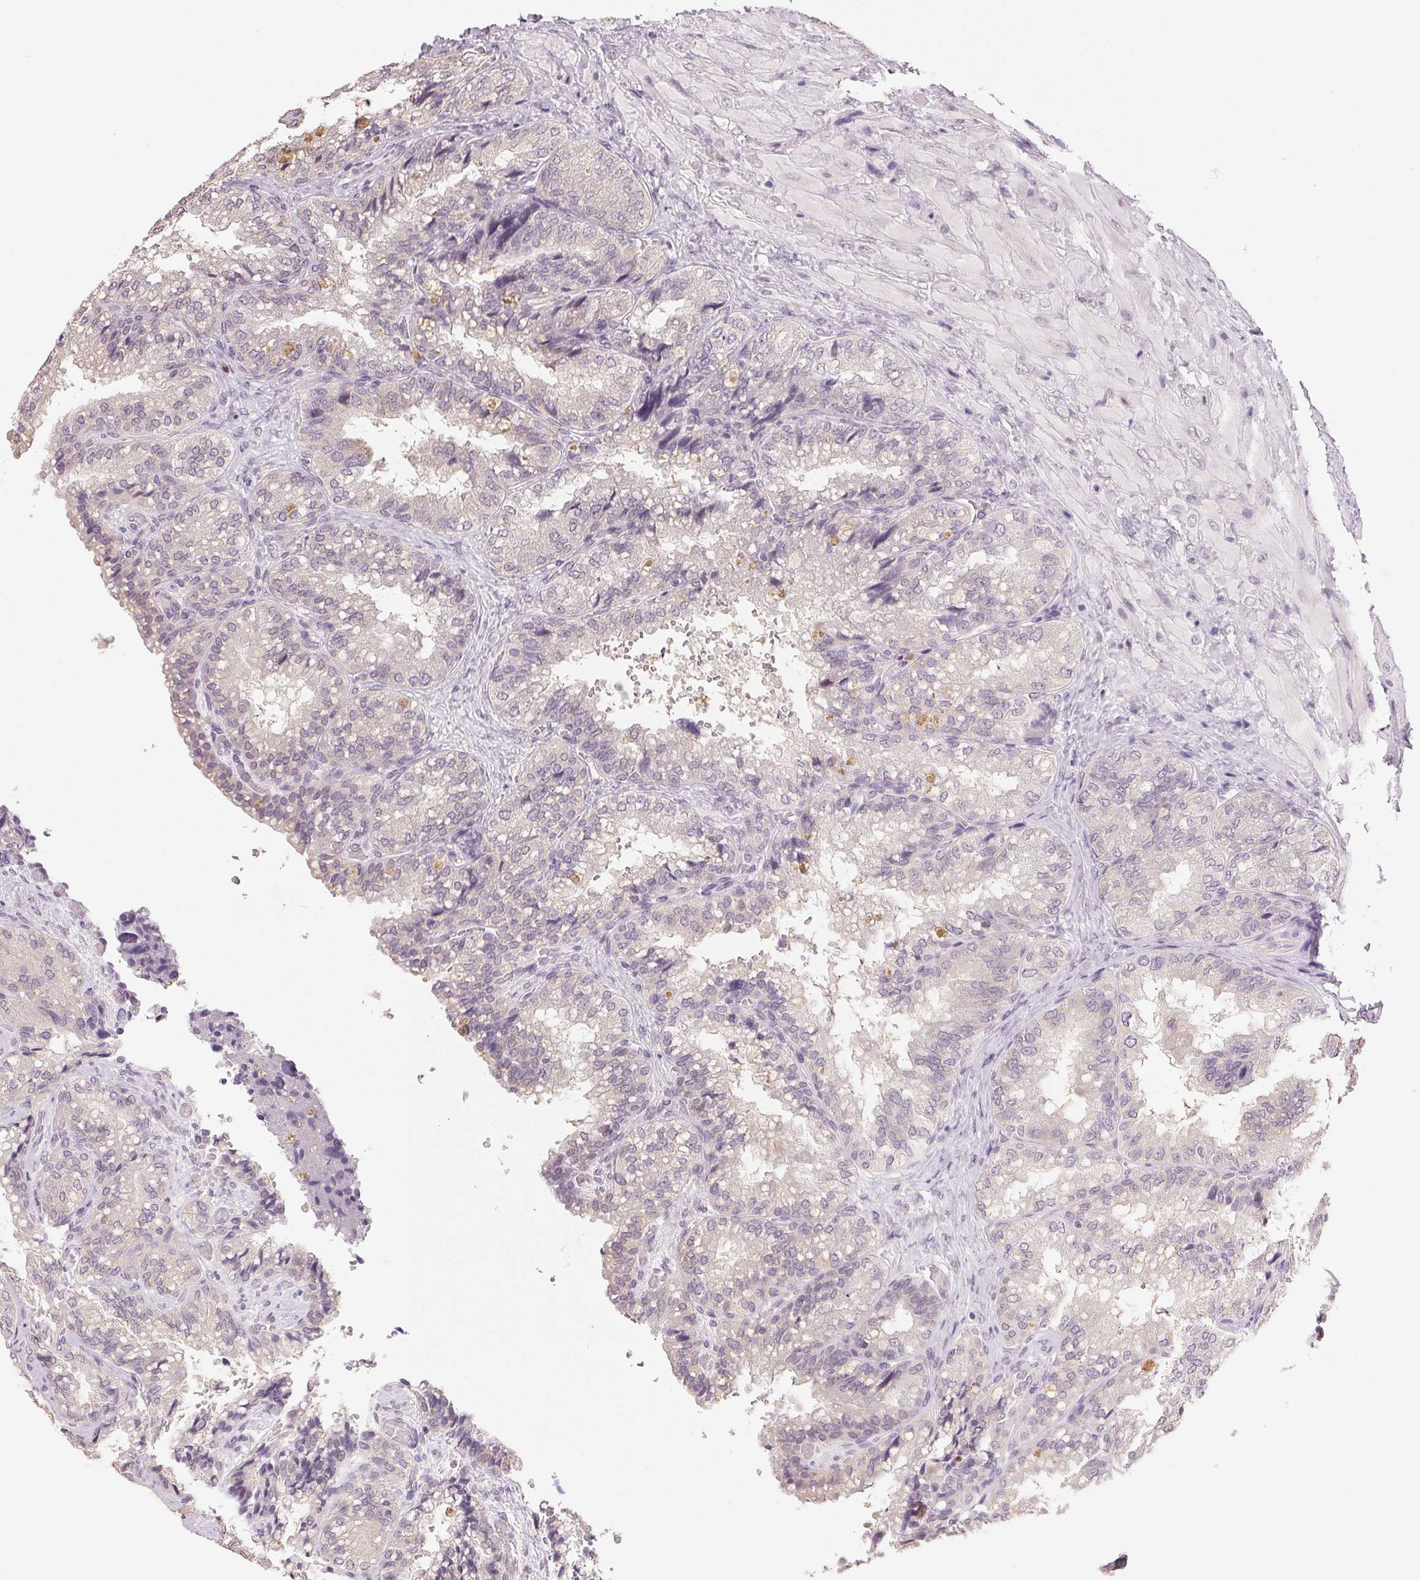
{"staining": {"intensity": "negative", "quantity": "none", "location": "none"}, "tissue": "seminal vesicle", "cell_type": "Glandular cells", "image_type": "normal", "snomed": [{"axis": "morphology", "description": "Normal tissue, NOS"}, {"axis": "topography", "description": "Seminal veicle"}], "caption": "A high-resolution photomicrograph shows immunohistochemistry staining of normal seminal vesicle, which displays no significant positivity in glandular cells.", "gene": "PLCB1", "patient": {"sex": "male", "age": 57}}